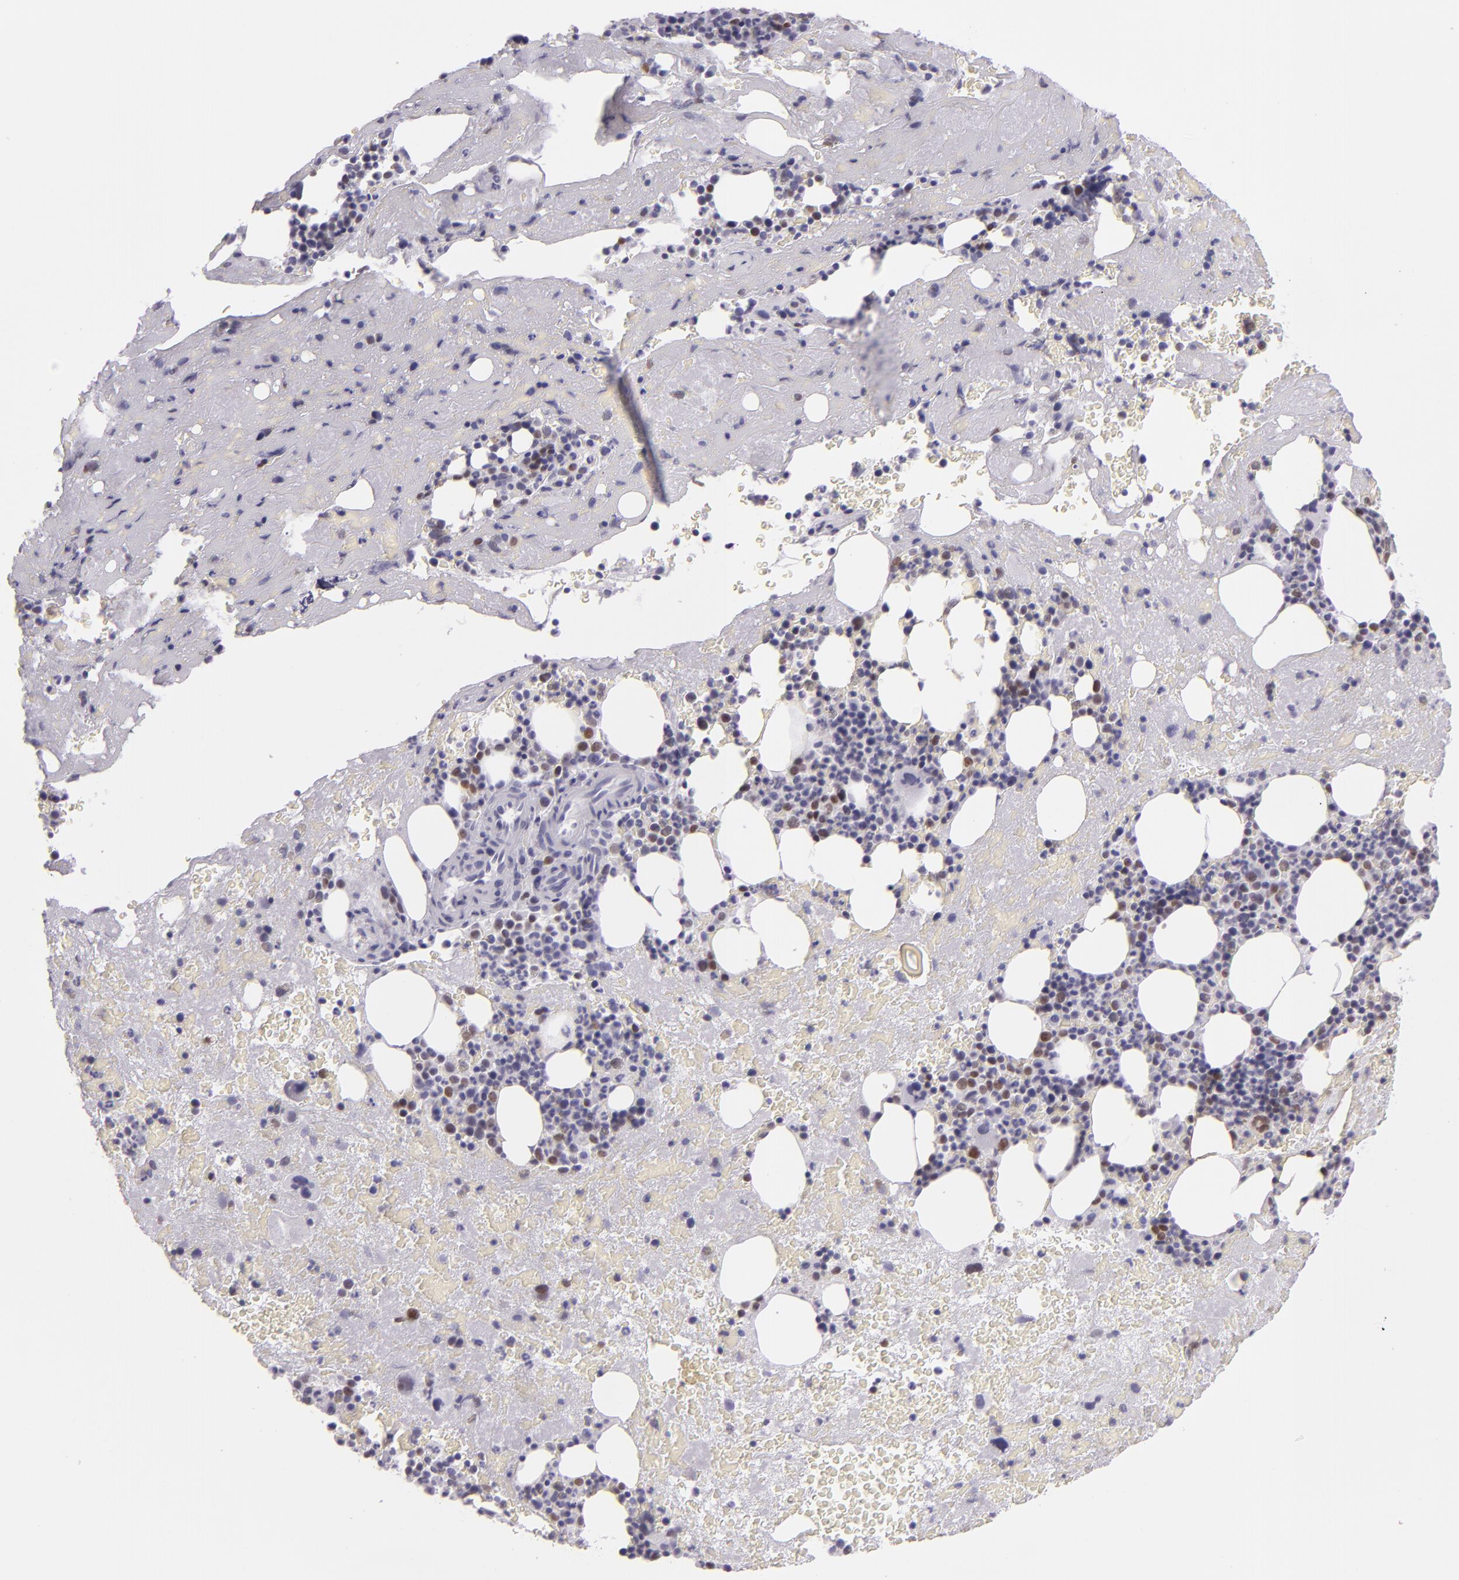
{"staining": {"intensity": "moderate", "quantity": "<25%", "location": "nuclear"}, "tissue": "bone marrow", "cell_type": "Hematopoietic cells", "image_type": "normal", "snomed": [{"axis": "morphology", "description": "Normal tissue, NOS"}, {"axis": "topography", "description": "Bone marrow"}], "caption": "Immunohistochemical staining of unremarkable bone marrow demonstrates <25% levels of moderate nuclear protein expression in about <25% of hematopoietic cells.", "gene": "MCM3", "patient": {"sex": "male", "age": 76}}